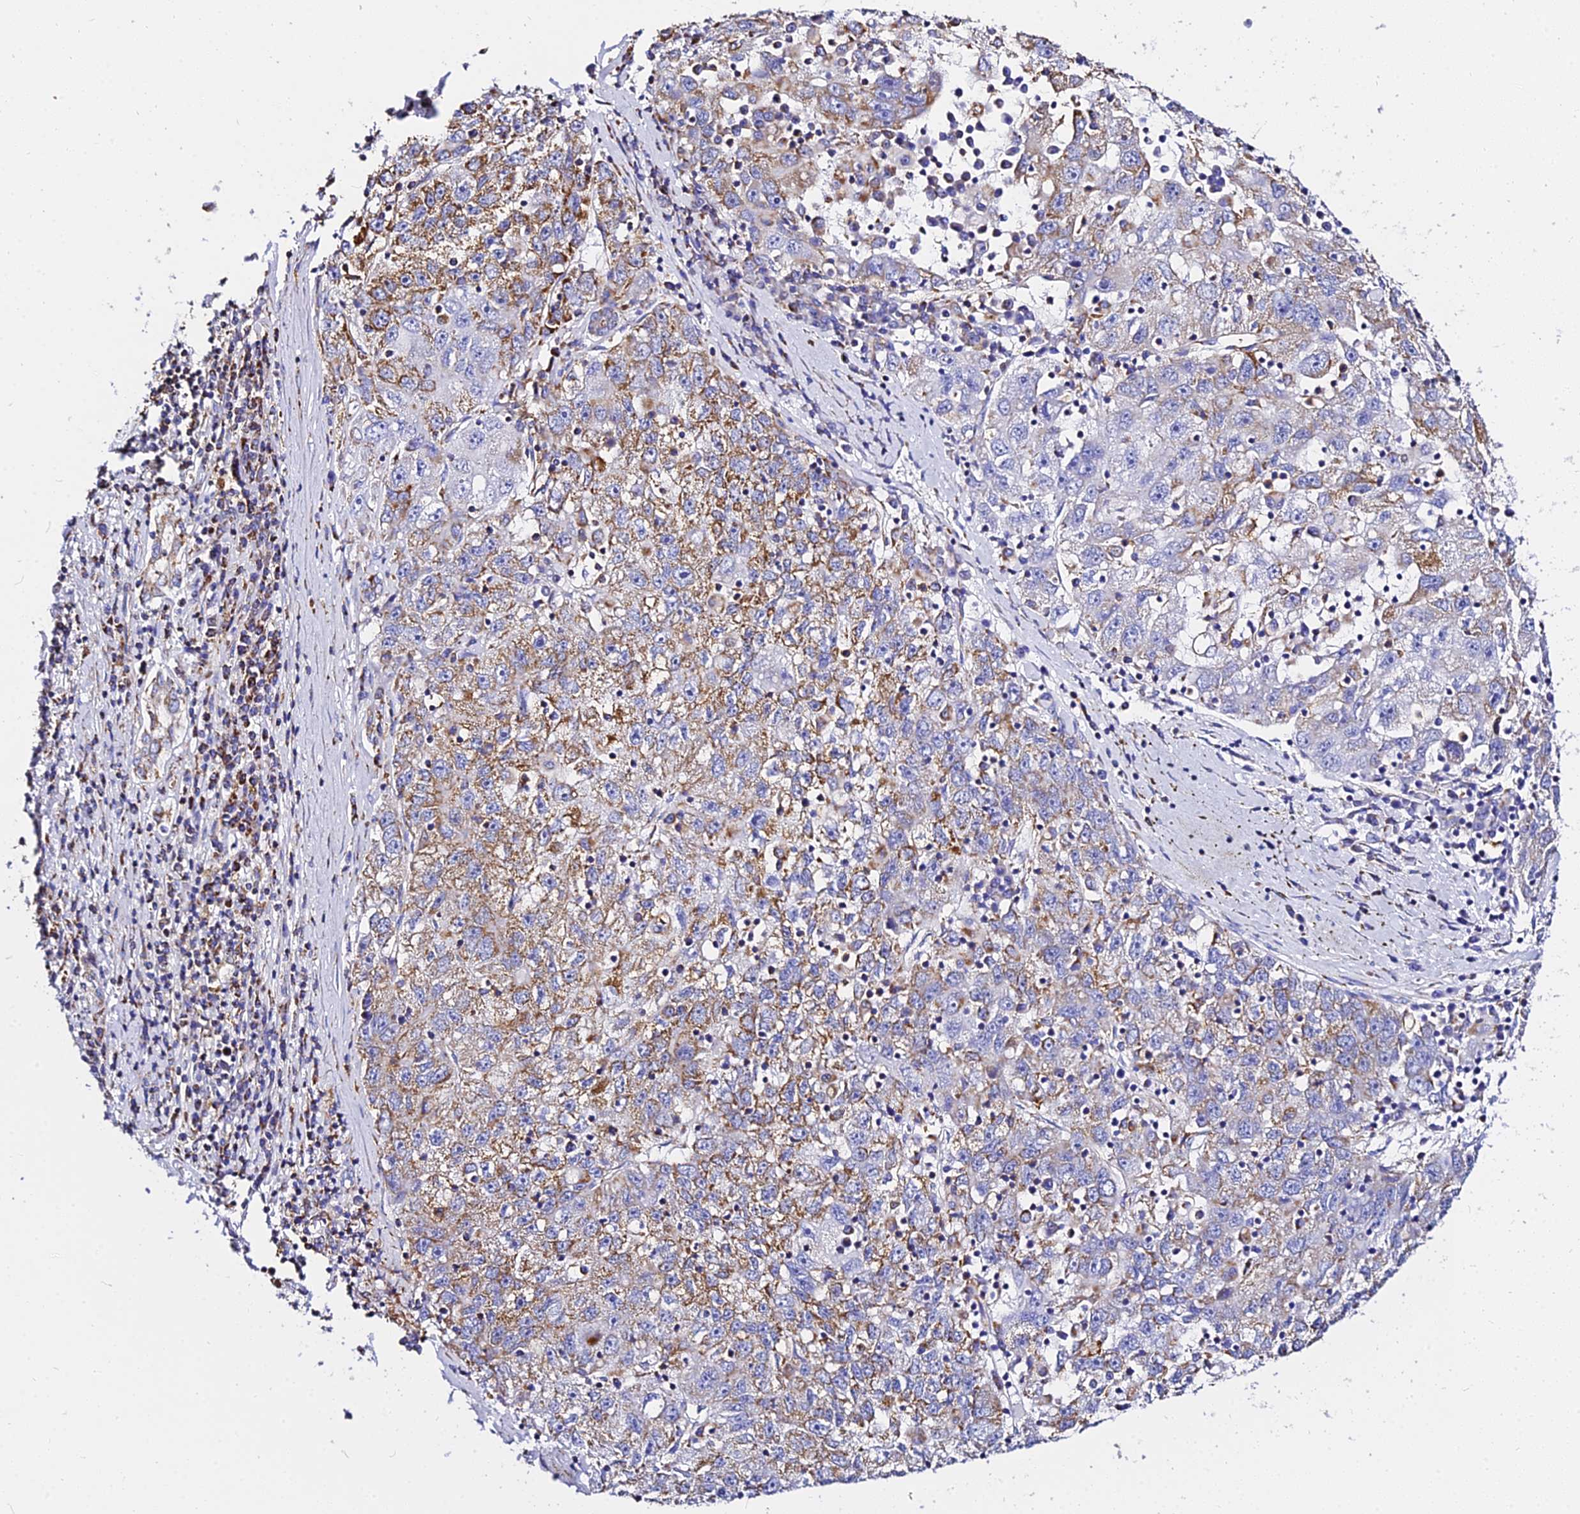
{"staining": {"intensity": "moderate", "quantity": "25%-75%", "location": "cytoplasmic/membranous"}, "tissue": "liver cancer", "cell_type": "Tumor cells", "image_type": "cancer", "snomed": [{"axis": "morphology", "description": "Carcinoma, Hepatocellular, NOS"}, {"axis": "topography", "description": "Liver"}], "caption": "The immunohistochemical stain shows moderate cytoplasmic/membranous staining in tumor cells of liver hepatocellular carcinoma tissue. The protein of interest is stained brown, and the nuclei are stained in blue (DAB IHC with brightfield microscopy, high magnification).", "gene": "ZNF573", "patient": {"sex": "male", "age": 49}}